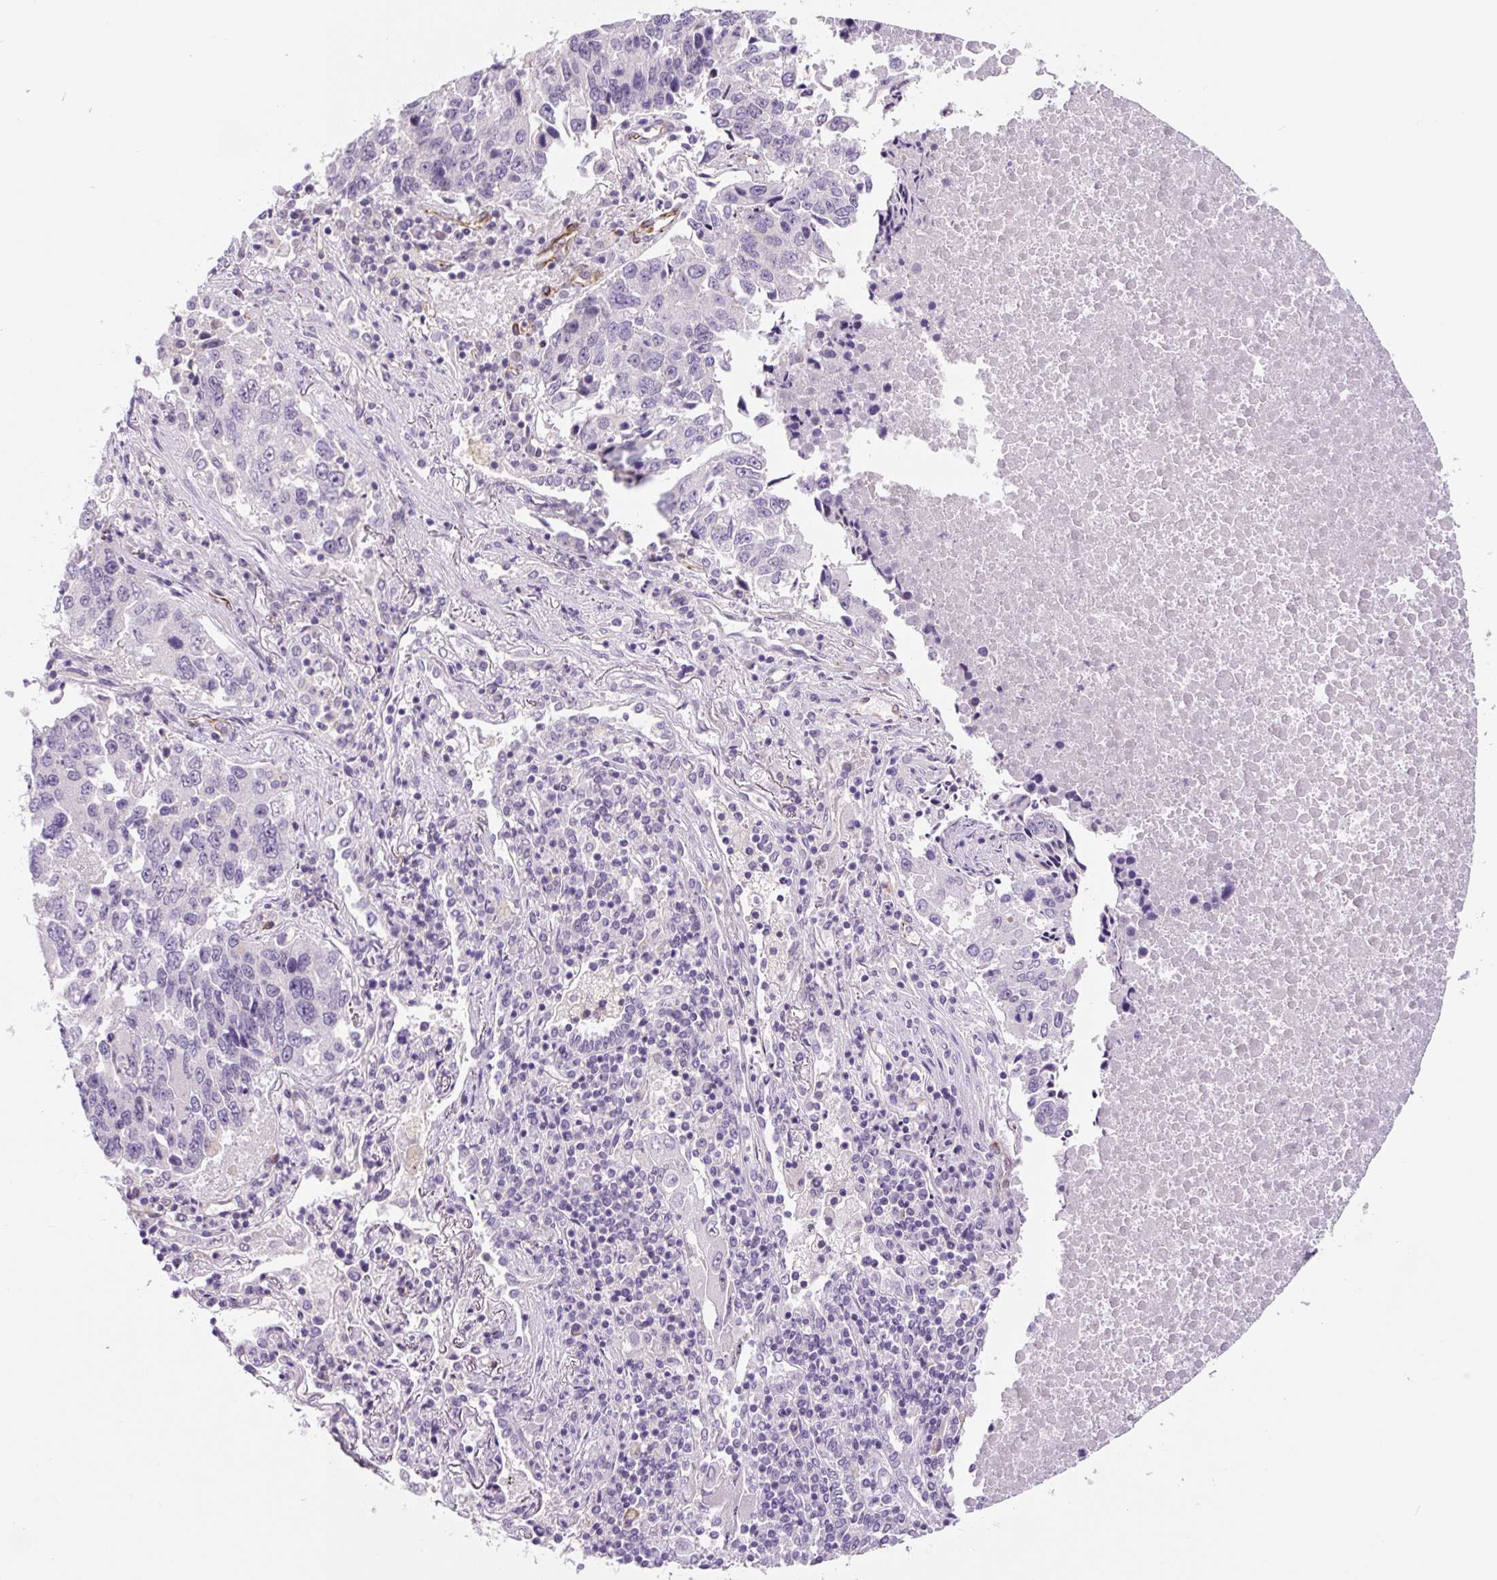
{"staining": {"intensity": "negative", "quantity": "none", "location": "none"}, "tissue": "lung cancer", "cell_type": "Tumor cells", "image_type": "cancer", "snomed": [{"axis": "morphology", "description": "Squamous cell carcinoma, NOS"}, {"axis": "topography", "description": "Lung"}], "caption": "An immunohistochemistry (IHC) photomicrograph of lung cancer (squamous cell carcinoma) is shown. There is no staining in tumor cells of lung cancer (squamous cell carcinoma).", "gene": "CCL25", "patient": {"sex": "female", "age": 66}}